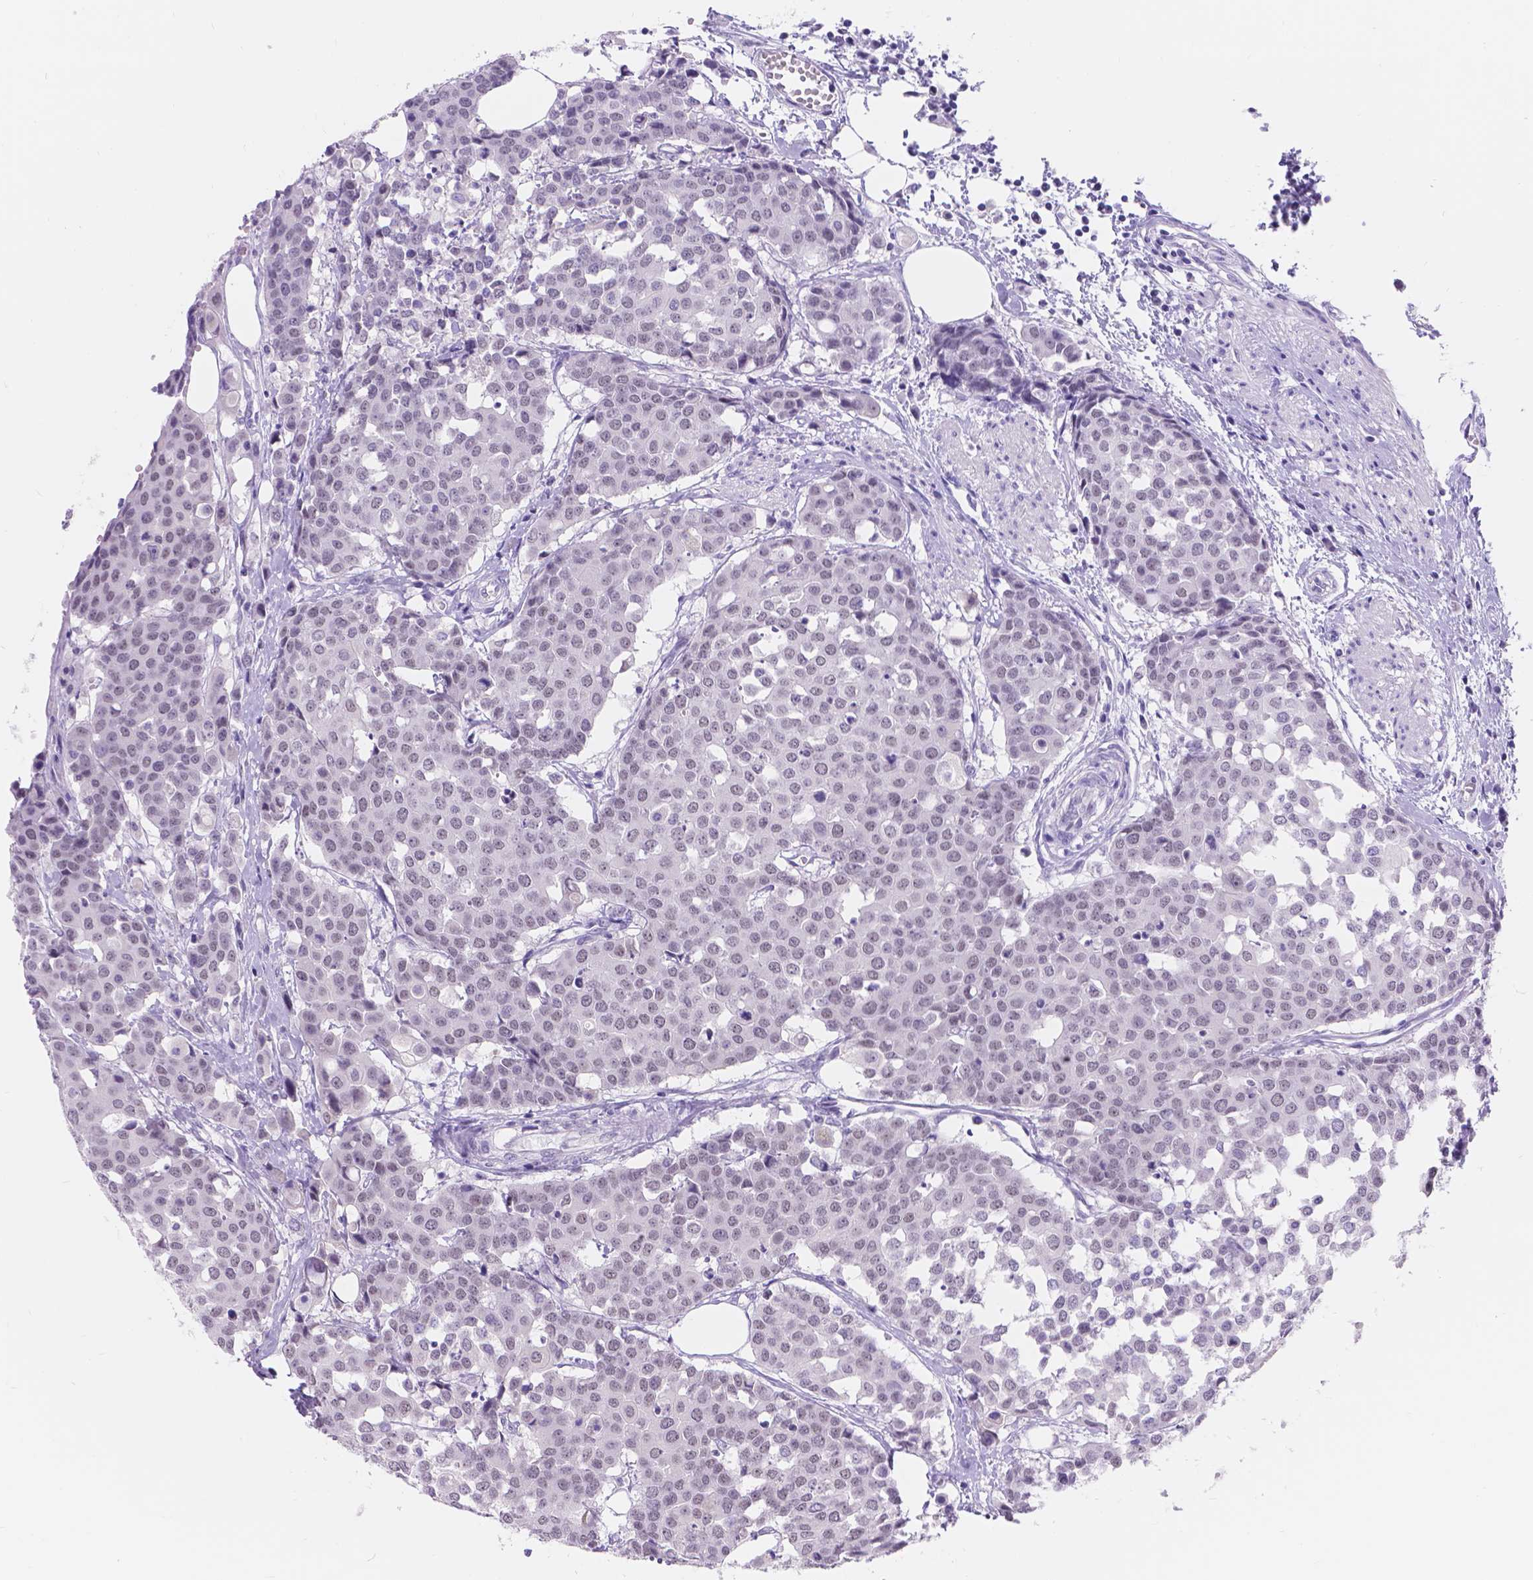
{"staining": {"intensity": "negative", "quantity": "none", "location": "none"}, "tissue": "carcinoid", "cell_type": "Tumor cells", "image_type": "cancer", "snomed": [{"axis": "morphology", "description": "Carcinoid, malignant, NOS"}, {"axis": "topography", "description": "Colon"}], "caption": "This is an immunohistochemistry (IHC) micrograph of malignant carcinoid. There is no expression in tumor cells.", "gene": "DCC", "patient": {"sex": "male", "age": 81}}